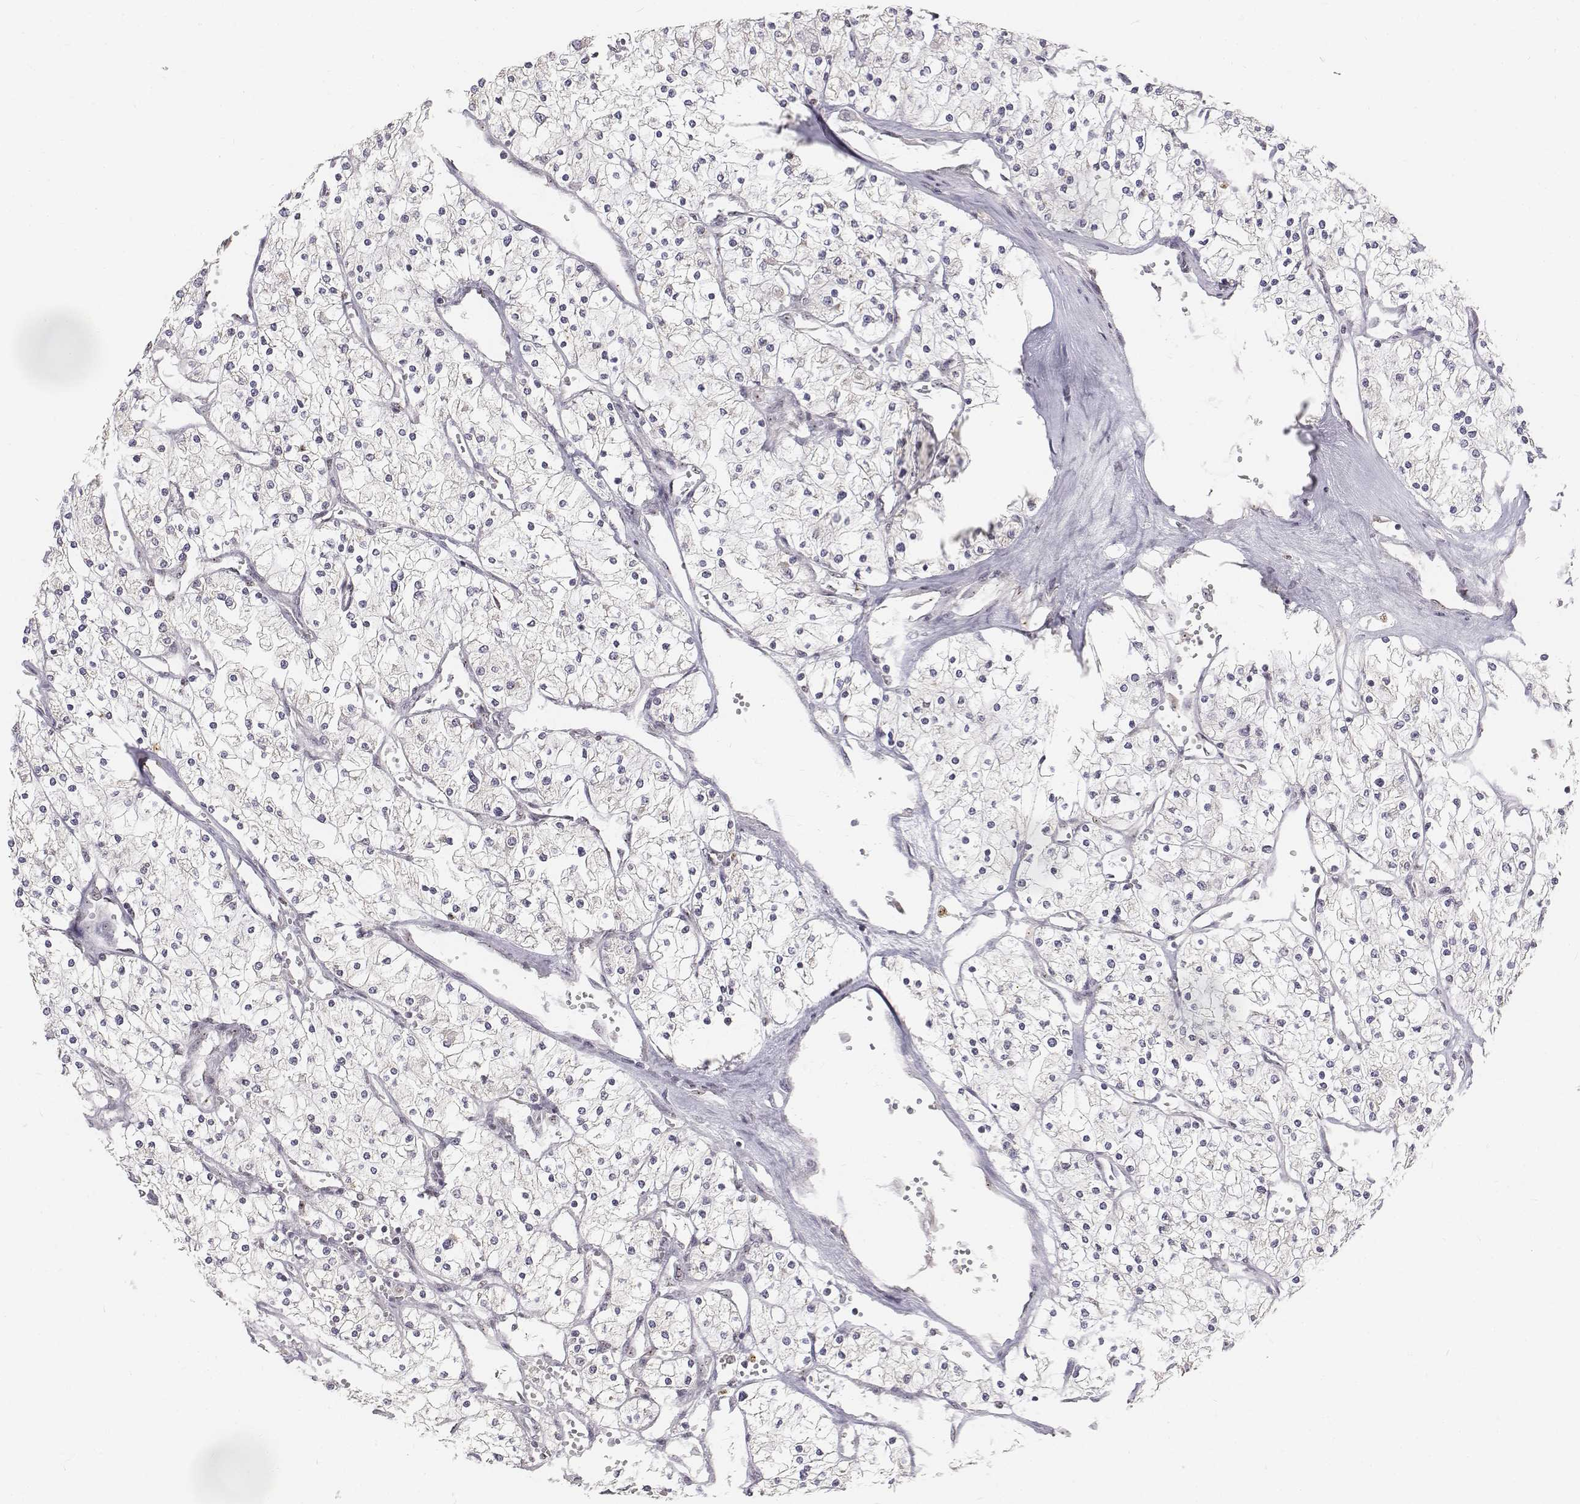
{"staining": {"intensity": "negative", "quantity": "none", "location": "none"}, "tissue": "renal cancer", "cell_type": "Tumor cells", "image_type": "cancer", "snomed": [{"axis": "morphology", "description": "Adenocarcinoma, NOS"}, {"axis": "topography", "description": "Kidney"}], "caption": "High power microscopy micrograph of an immunohistochemistry (IHC) micrograph of renal cancer (adenocarcinoma), revealing no significant expression in tumor cells.", "gene": "PHF6", "patient": {"sex": "male", "age": 80}}